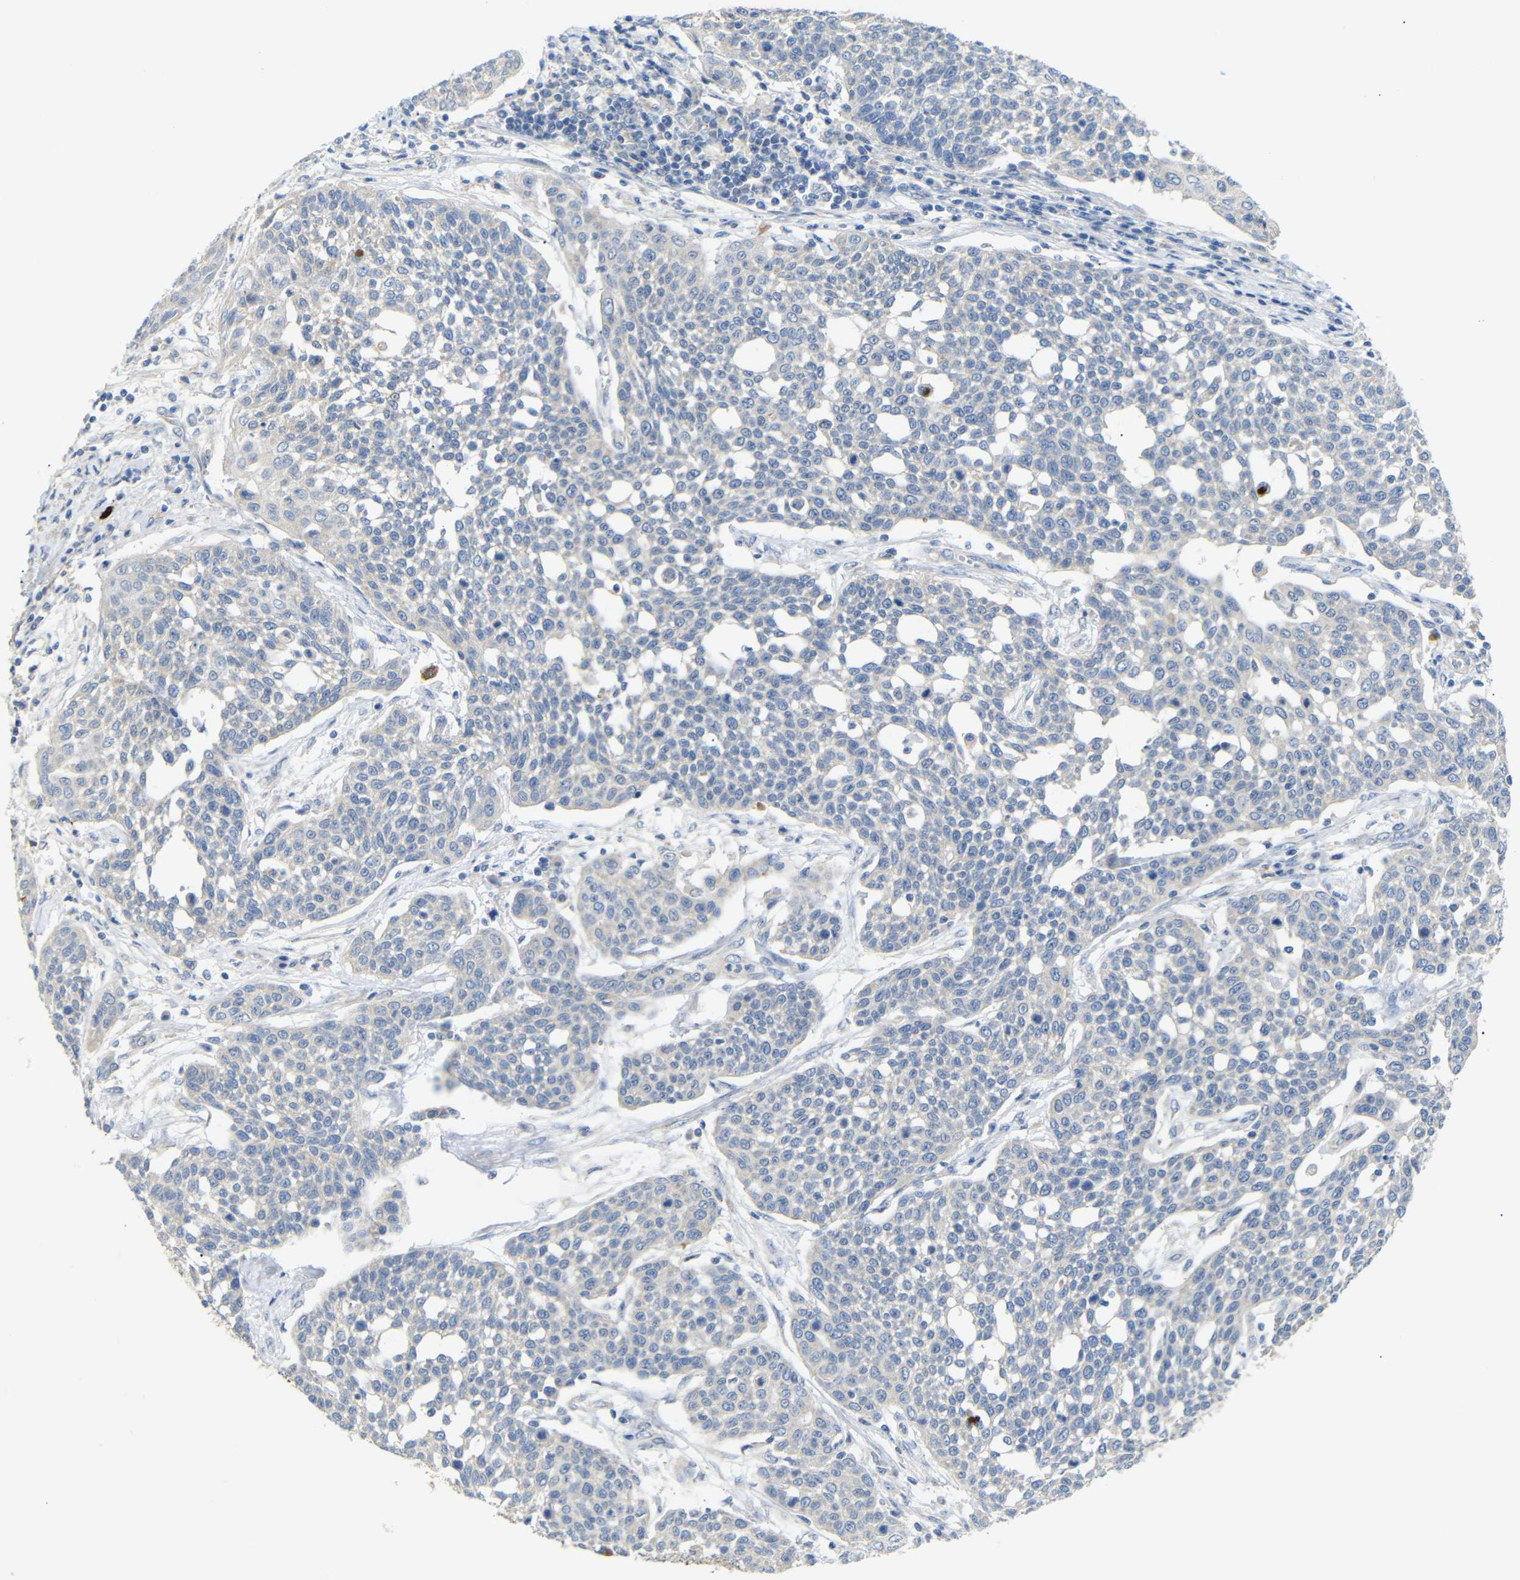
{"staining": {"intensity": "weak", "quantity": ">75%", "location": "cytoplasmic/membranous"}, "tissue": "cervical cancer", "cell_type": "Tumor cells", "image_type": "cancer", "snomed": [{"axis": "morphology", "description": "Squamous cell carcinoma, NOS"}, {"axis": "topography", "description": "Cervix"}], "caption": "Immunohistochemistry (DAB (3,3'-diaminobenzidine)) staining of human cervical cancer displays weak cytoplasmic/membranous protein staining in about >75% of tumor cells.", "gene": "ALOX15", "patient": {"sex": "female", "age": 34}}